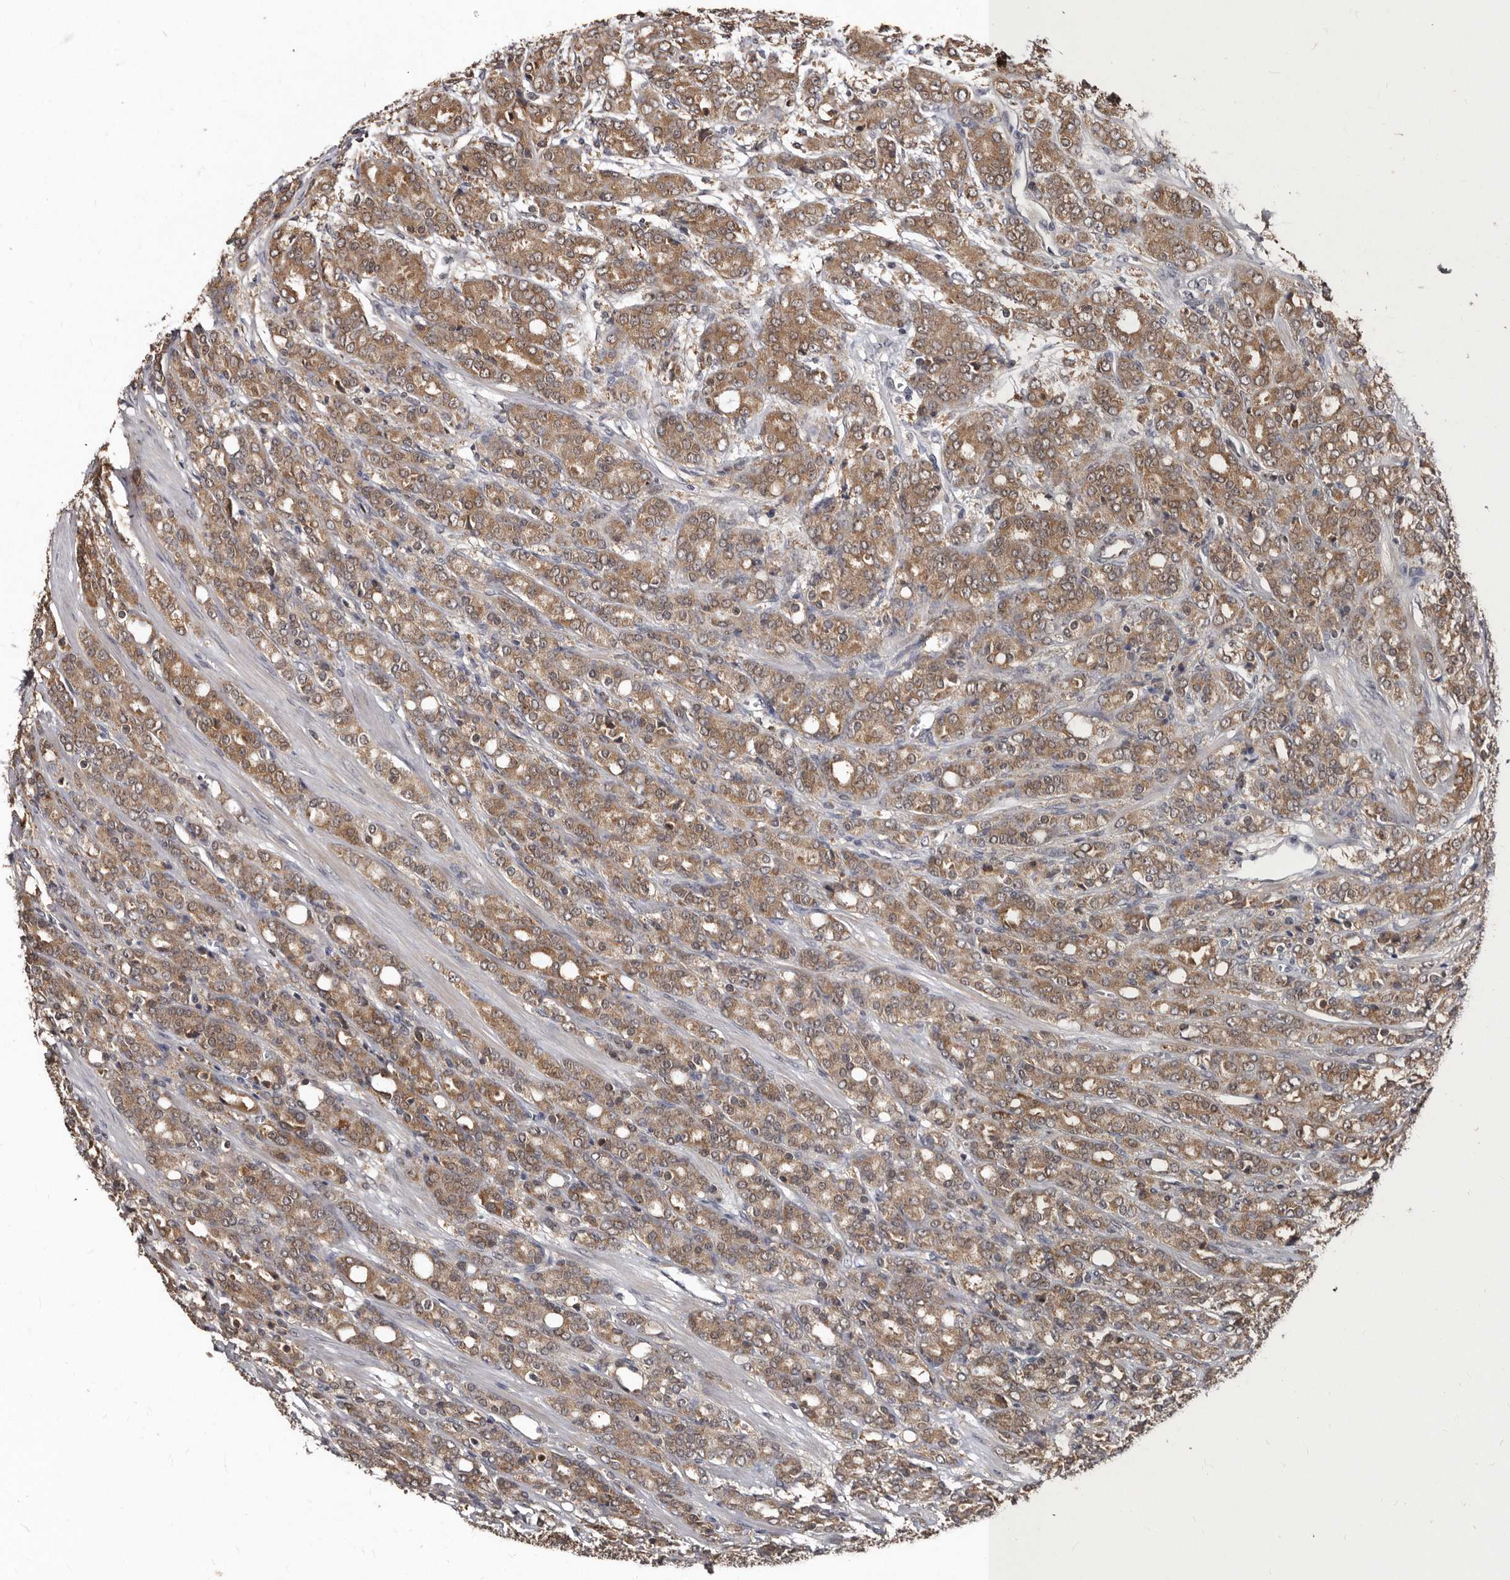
{"staining": {"intensity": "moderate", "quantity": ">75%", "location": "cytoplasmic/membranous"}, "tissue": "prostate cancer", "cell_type": "Tumor cells", "image_type": "cancer", "snomed": [{"axis": "morphology", "description": "Adenocarcinoma, High grade"}, {"axis": "topography", "description": "Prostate"}], "caption": "Protein staining displays moderate cytoplasmic/membranous positivity in approximately >75% of tumor cells in high-grade adenocarcinoma (prostate).", "gene": "PMVK", "patient": {"sex": "male", "age": 62}}